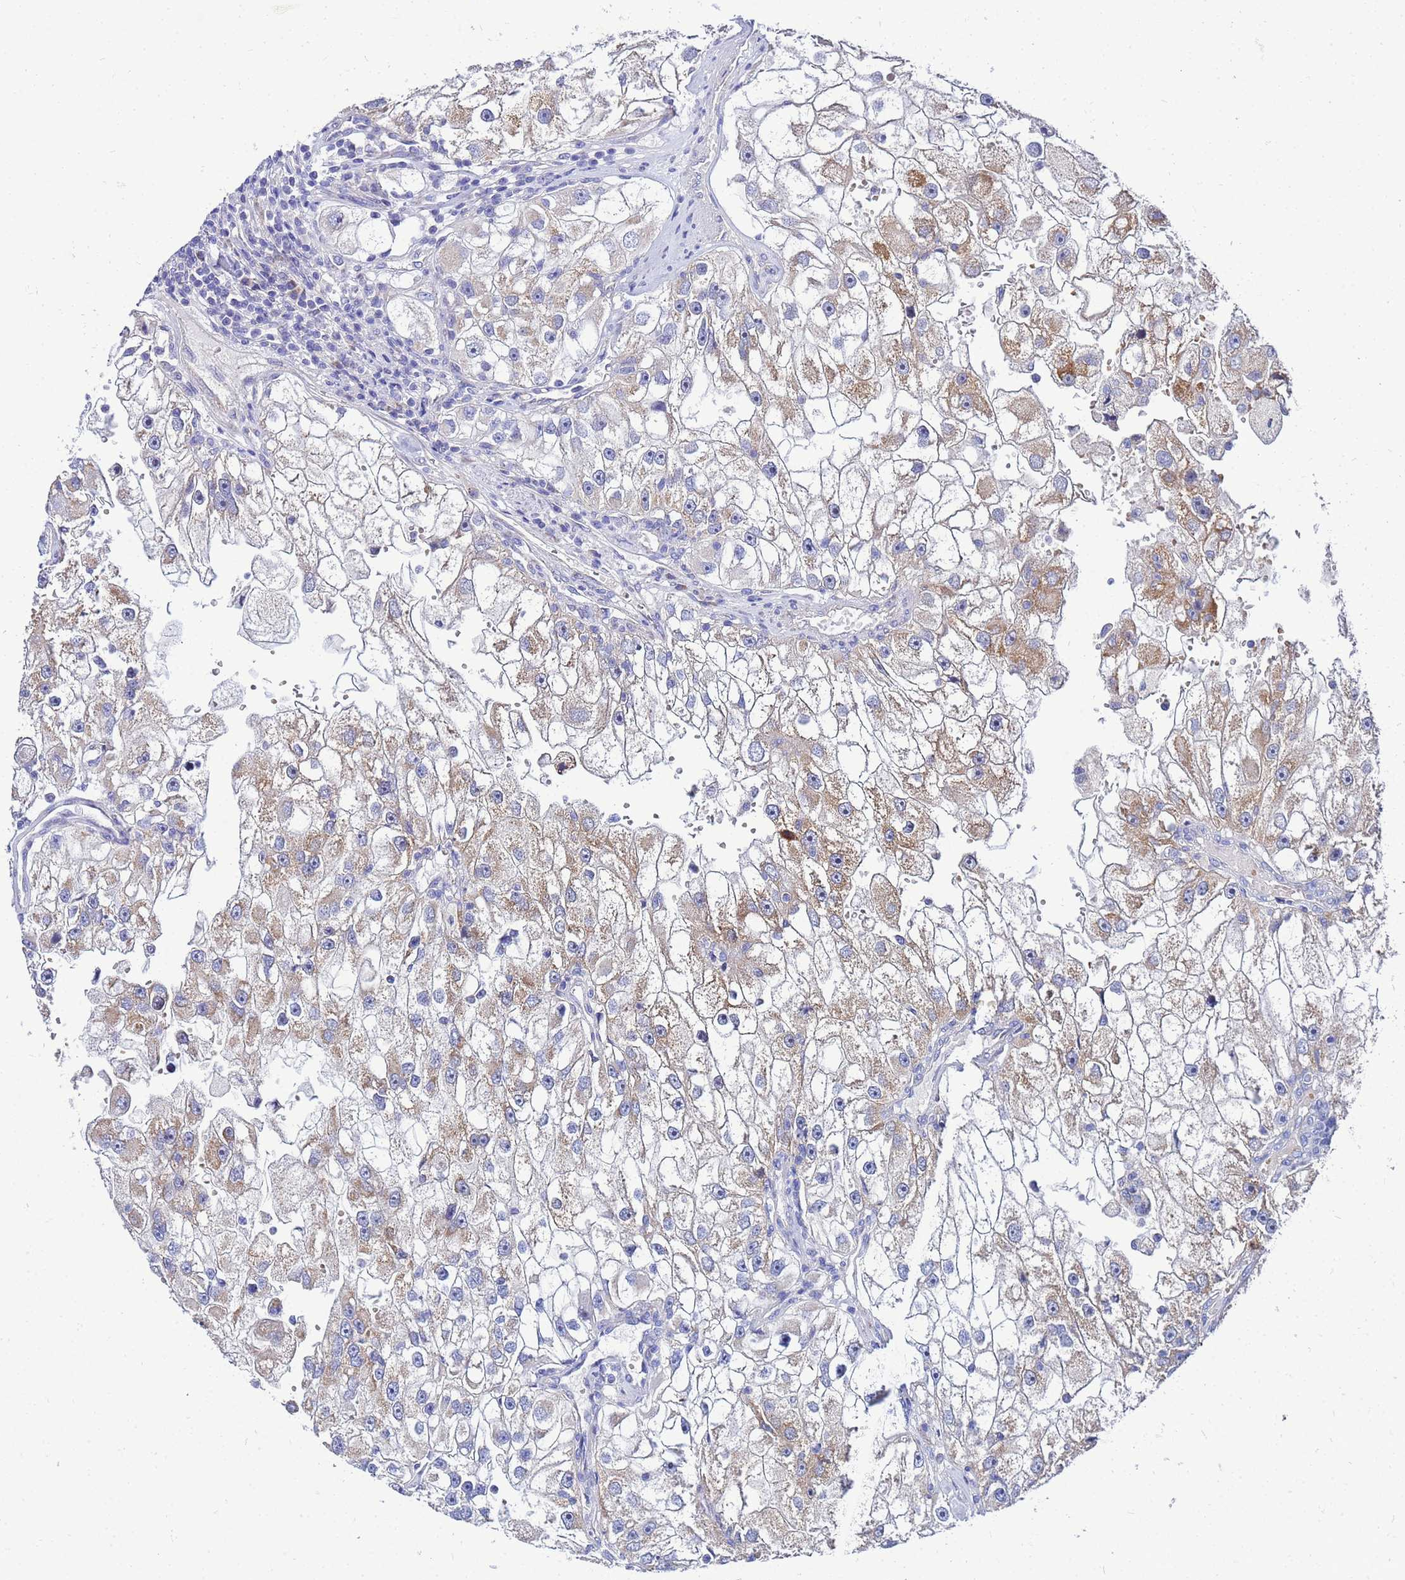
{"staining": {"intensity": "moderate", "quantity": "25%-75%", "location": "cytoplasmic/membranous"}, "tissue": "renal cancer", "cell_type": "Tumor cells", "image_type": "cancer", "snomed": [{"axis": "morphology", "description": "Adenocarcinoma, NOS"}, {"axis": "topography", "description": "Kidney"}], "caption": "There is medium levels of moderate cytoplasmic/membranous staining in tumor cells of adenocarcinoma (renal), as demonstrated by immunohistochemical staining (brown color).", "gene": "FAHD2A", "patient": {"sex": "male", "age": 63}}